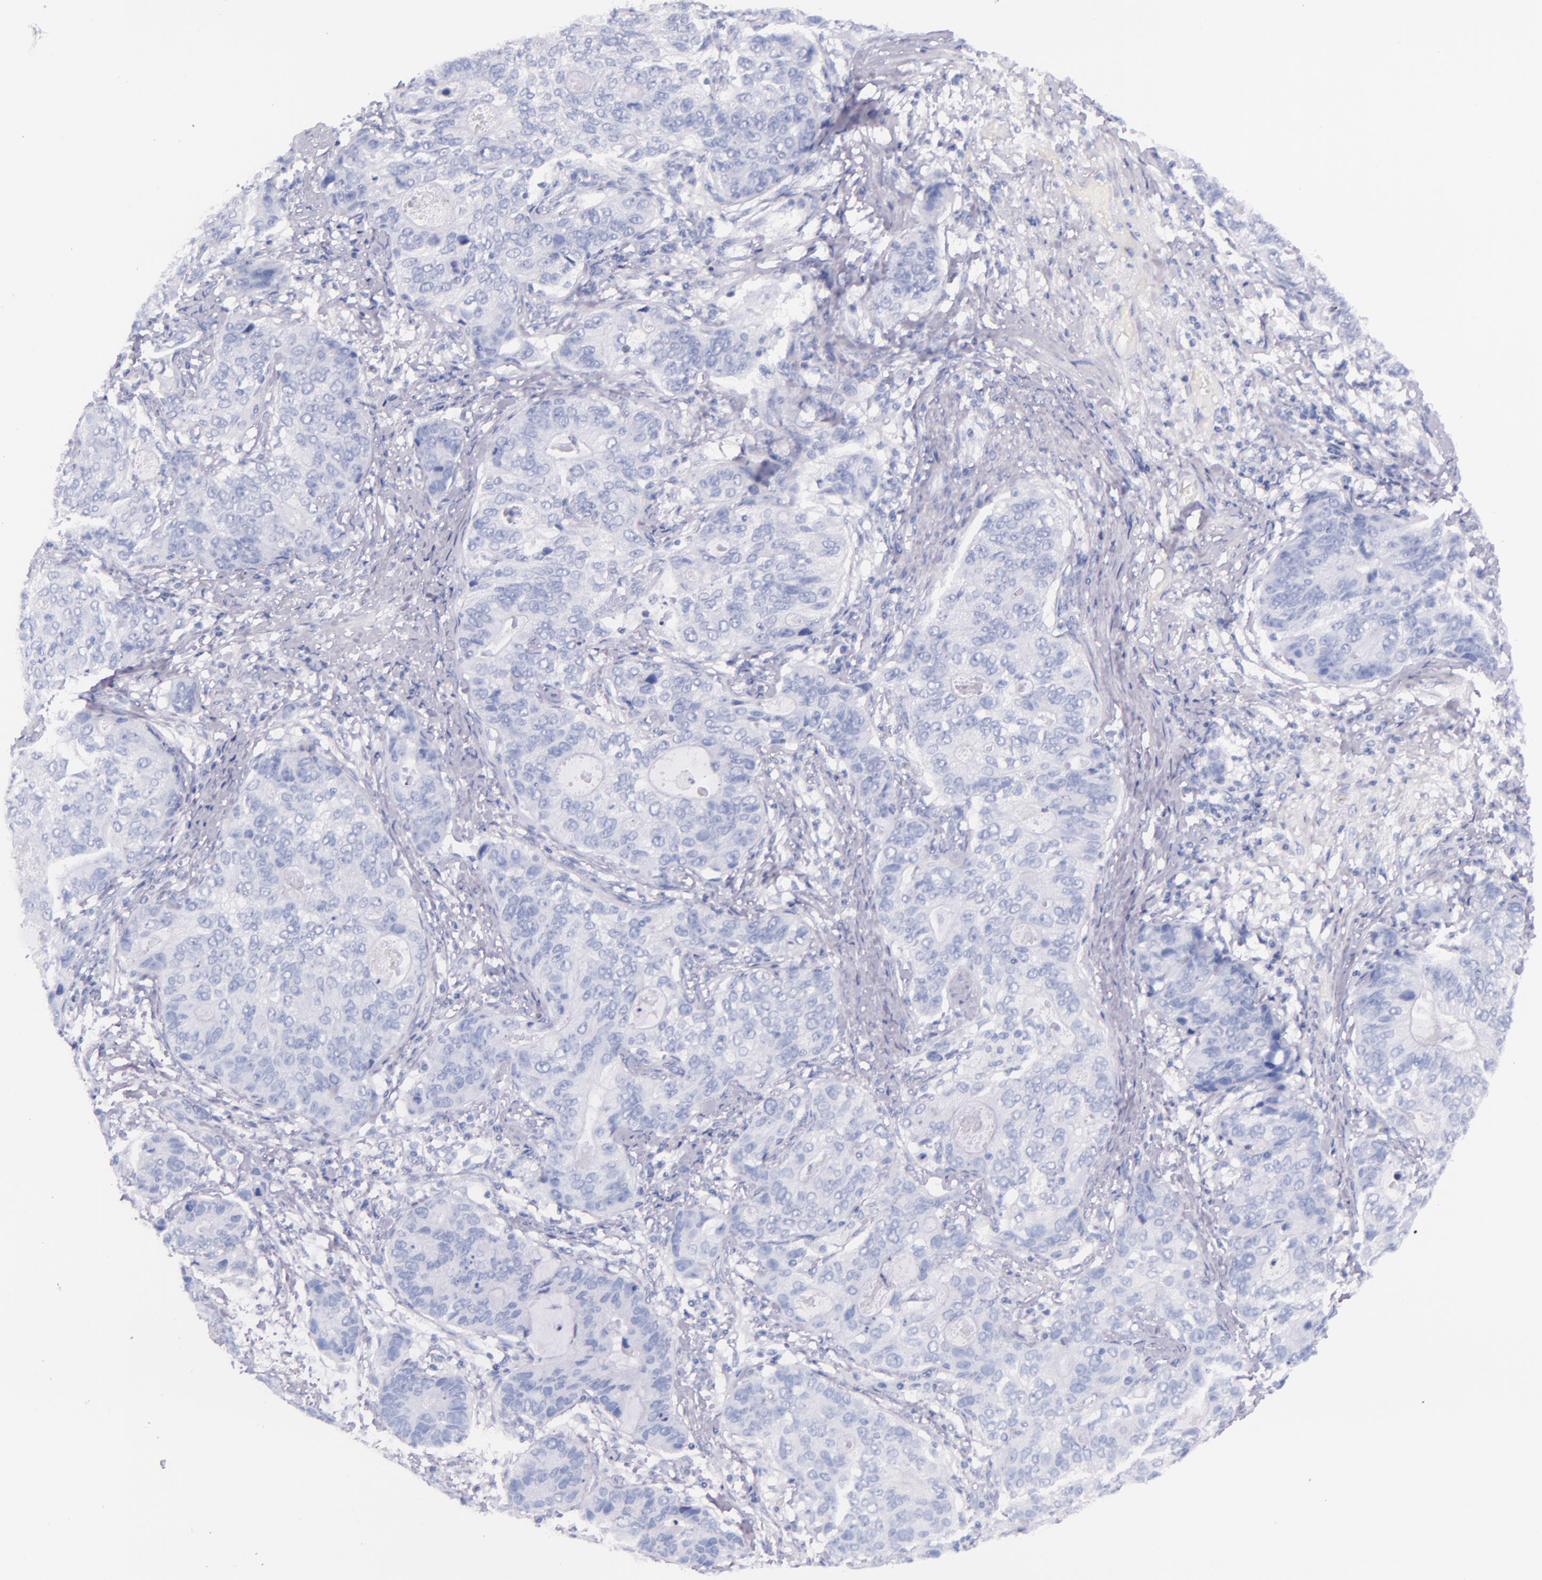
{"staining": {"intensity": "negative", "quantity": "none", "location": "none"}, "tissue": "stomach cancer", "cell_type": "Tumor cells", "image_type": "cancer", "snomed": [{"axis": "morphology", "description": "Adenocarcinoma, NOS"}, {"axis": "topography", "description": "Esophagus"}, {"axis": "topography", "description": "Stomach"}], "caption": "Stomach cancer was stained to show a protein in brown. There is no significant positivity in tumor cells.", "gene": "SFTPB", "patient": {"sex": "male", "age": 74}}